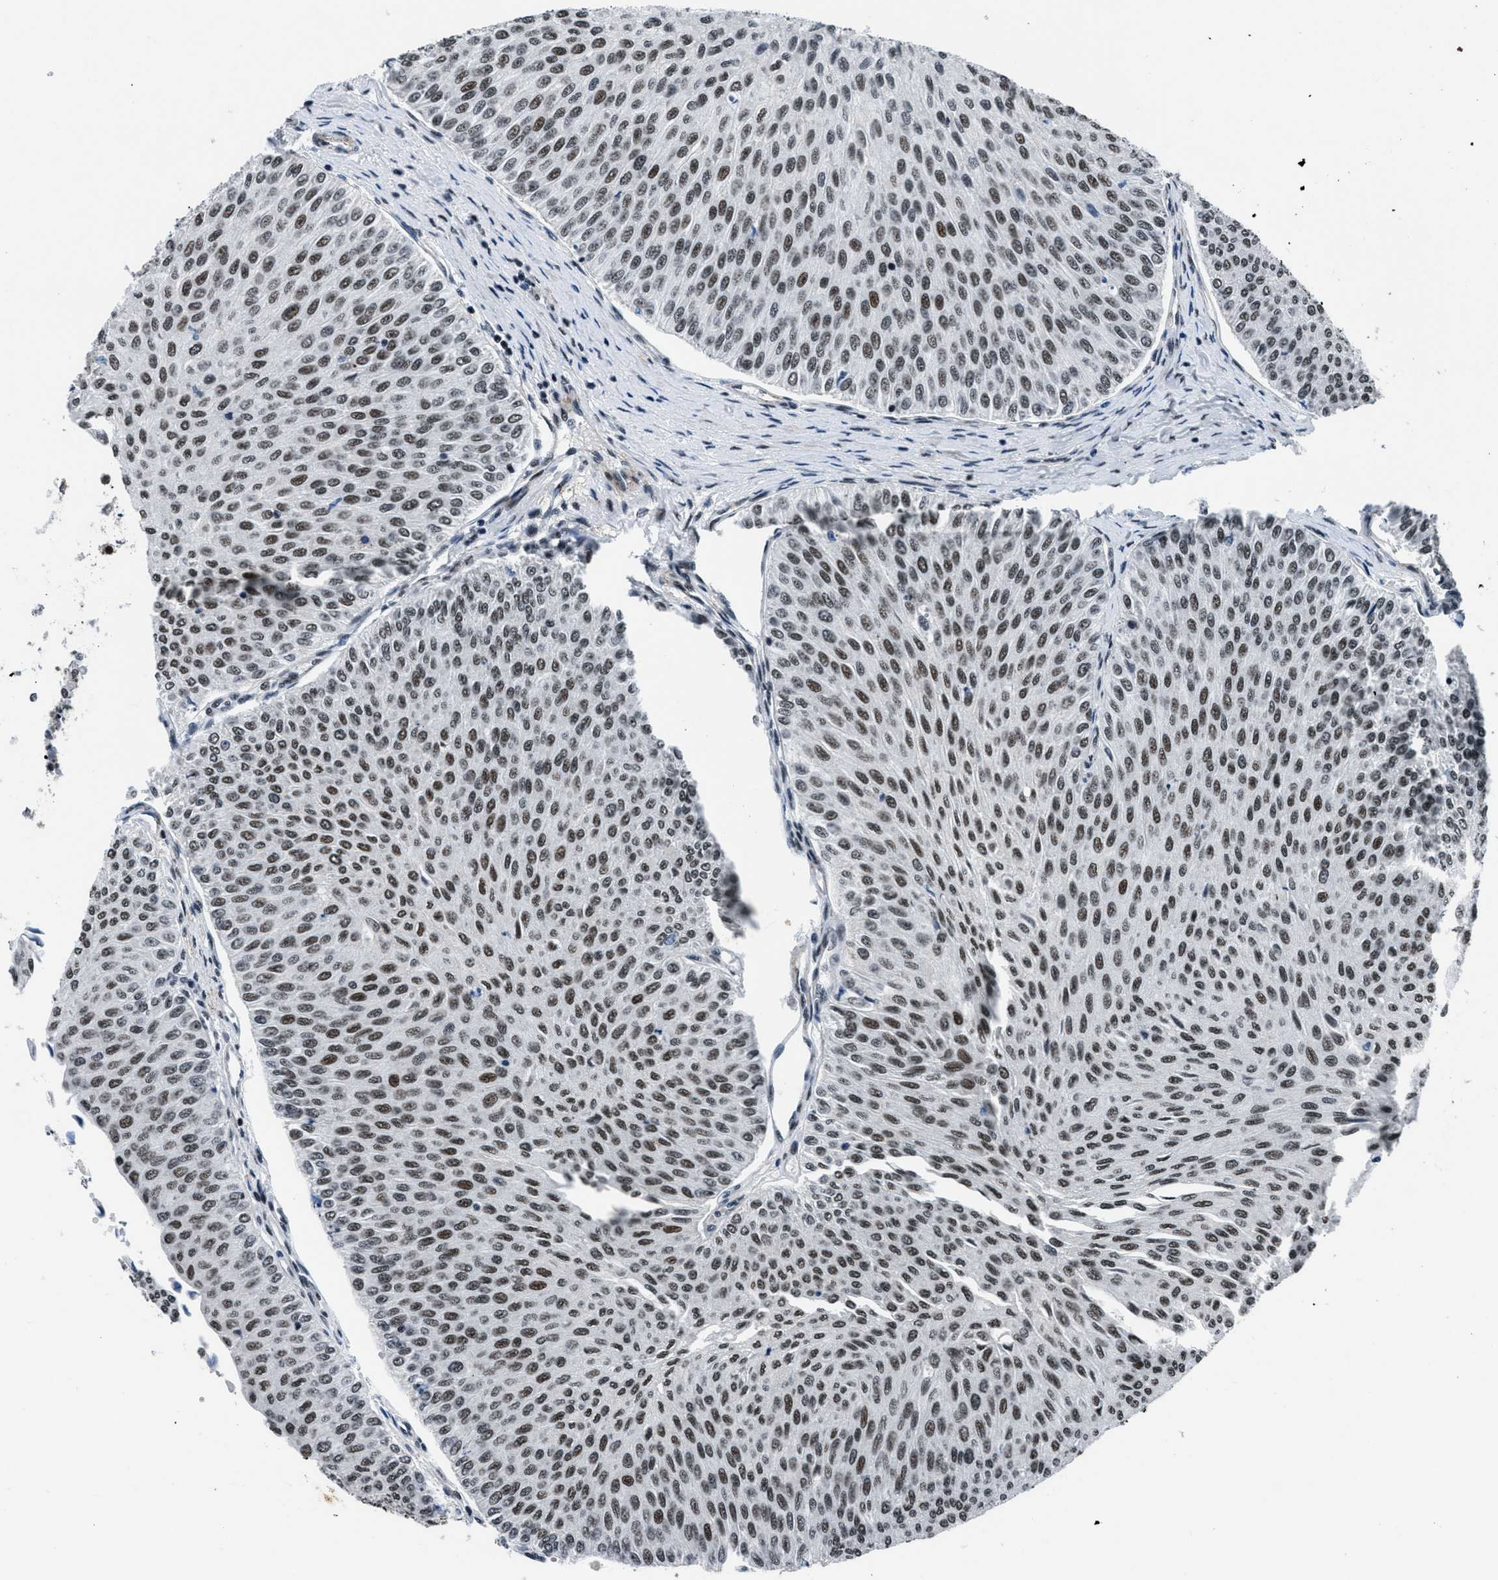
{"staining": {"intensity": "strong", "quantity": ">75%", "location": "nuclear"}, "tissue": "urothelial cancer", "cell_type": "Tumor cells", "image_type": "cancer", "snomed": [{"axis": "morphology", "description": "Urothelial carcinoma, Low grade"}, {"axis": "topography", "description": "Urinary bladder"}], "caption": "Urothelial carcinoma (low-grade) was stained to show a protein in brown. There is high levels of strong nuclear expression in about >75% of tumor cells. The staining was performed using DAB (3,3'-diaminobenzidine), with brown indicating positive protein expression. Nuclei are stained blue with hematoxylin.", "gene": "SMARCB1", "patient": {"sex": "male", "age": 78}}